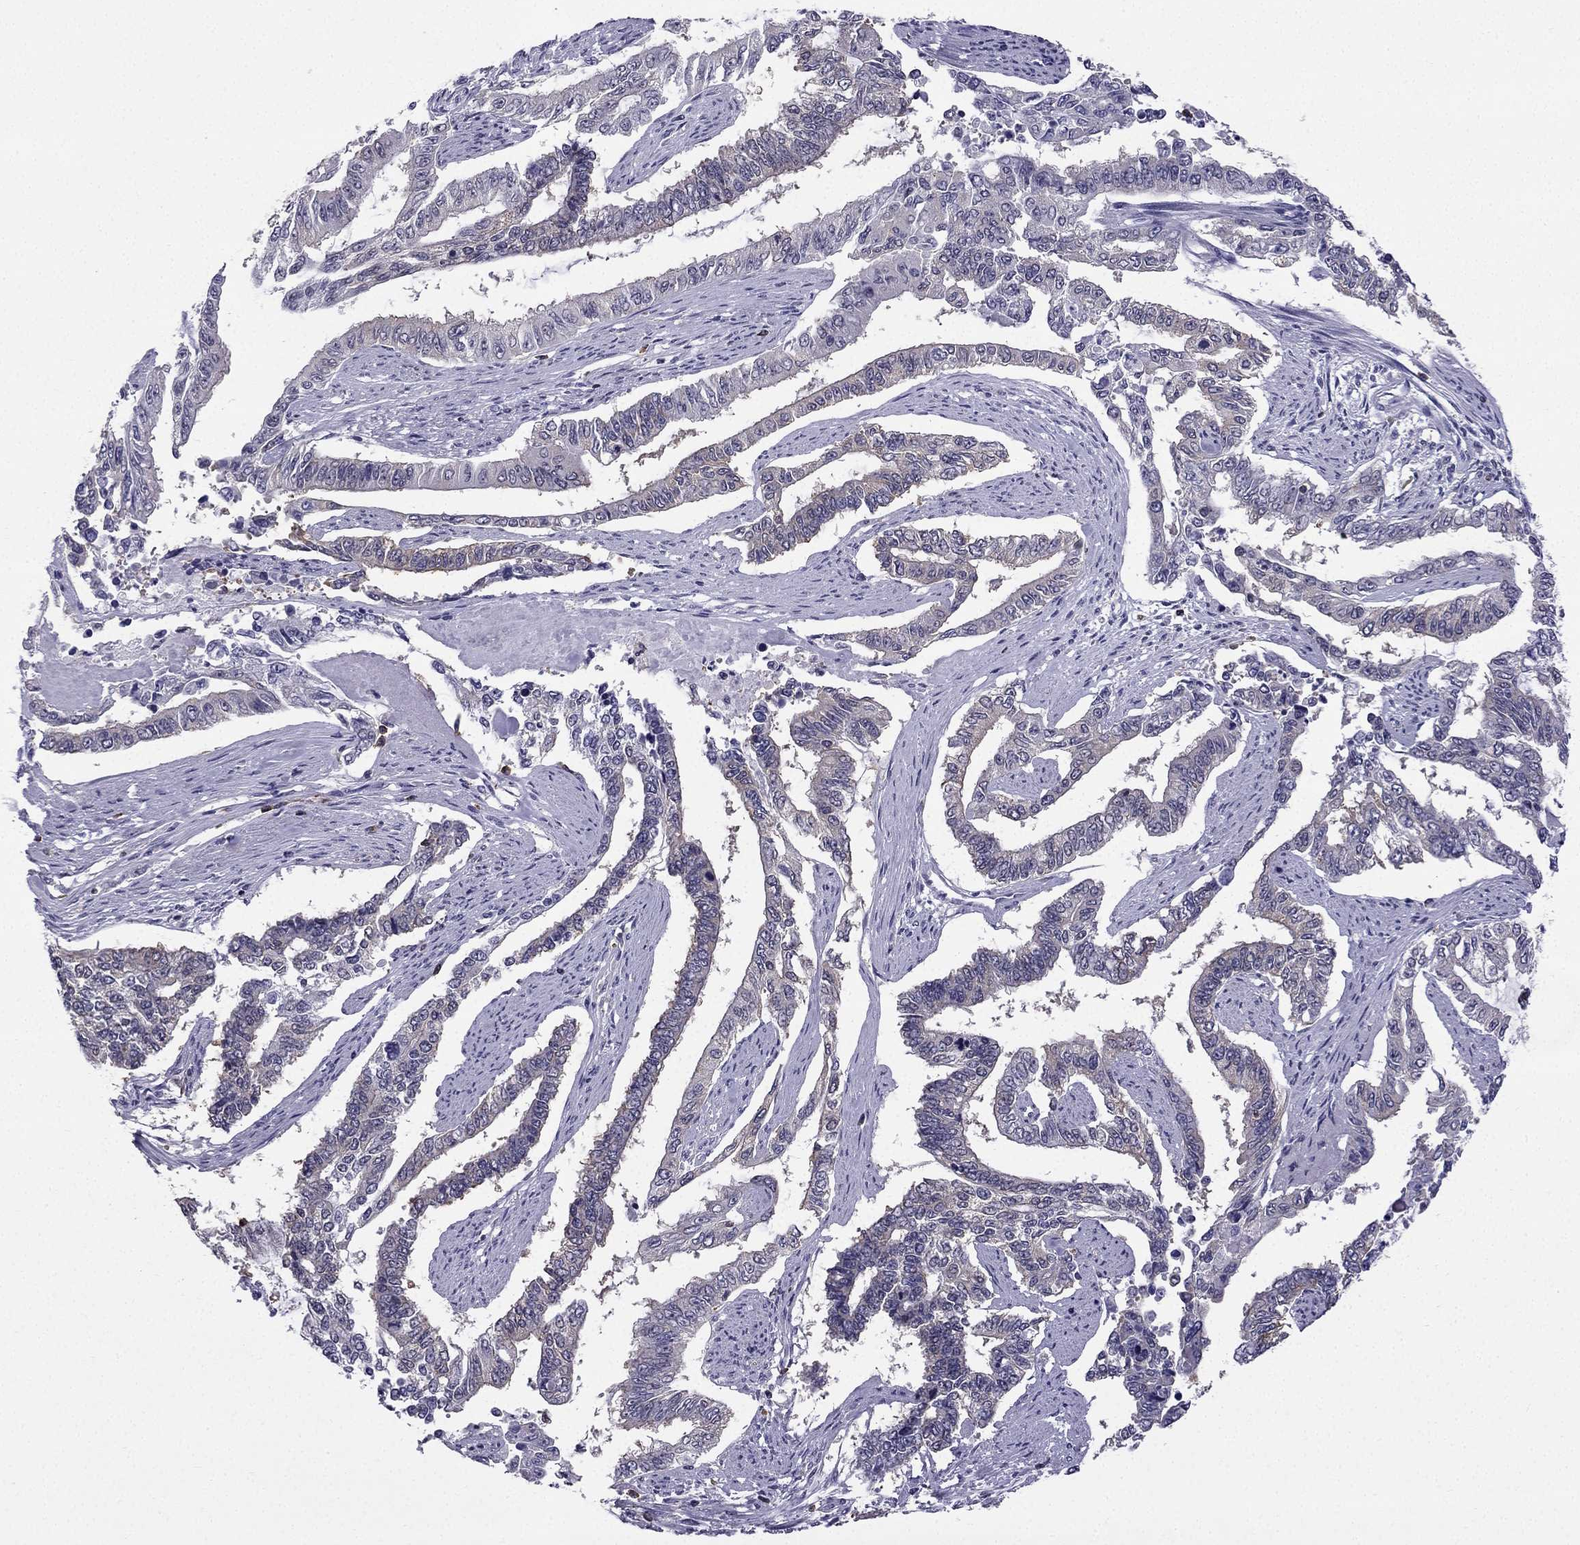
{"staining": {"intensity": "negative", "quantity": "none", "location": "none"}, "tissue": "endometrial cancer", "cell_type": "Tumor cells", "image_type": "cancer", "snomed": [{"axis": "morphology", "description": "Adenocarcinoma, NOS"}, {"axis": "topography", "description": "Uterus"}], "caption": "An image of human endometrial adenocarcinoma is negative for staining in tumor cells. (Immunohistochemistry (ihc), brightfield microscopy, high magnification).", "gene": "CCK", "patient": {"sex": "female", "age": 59}}